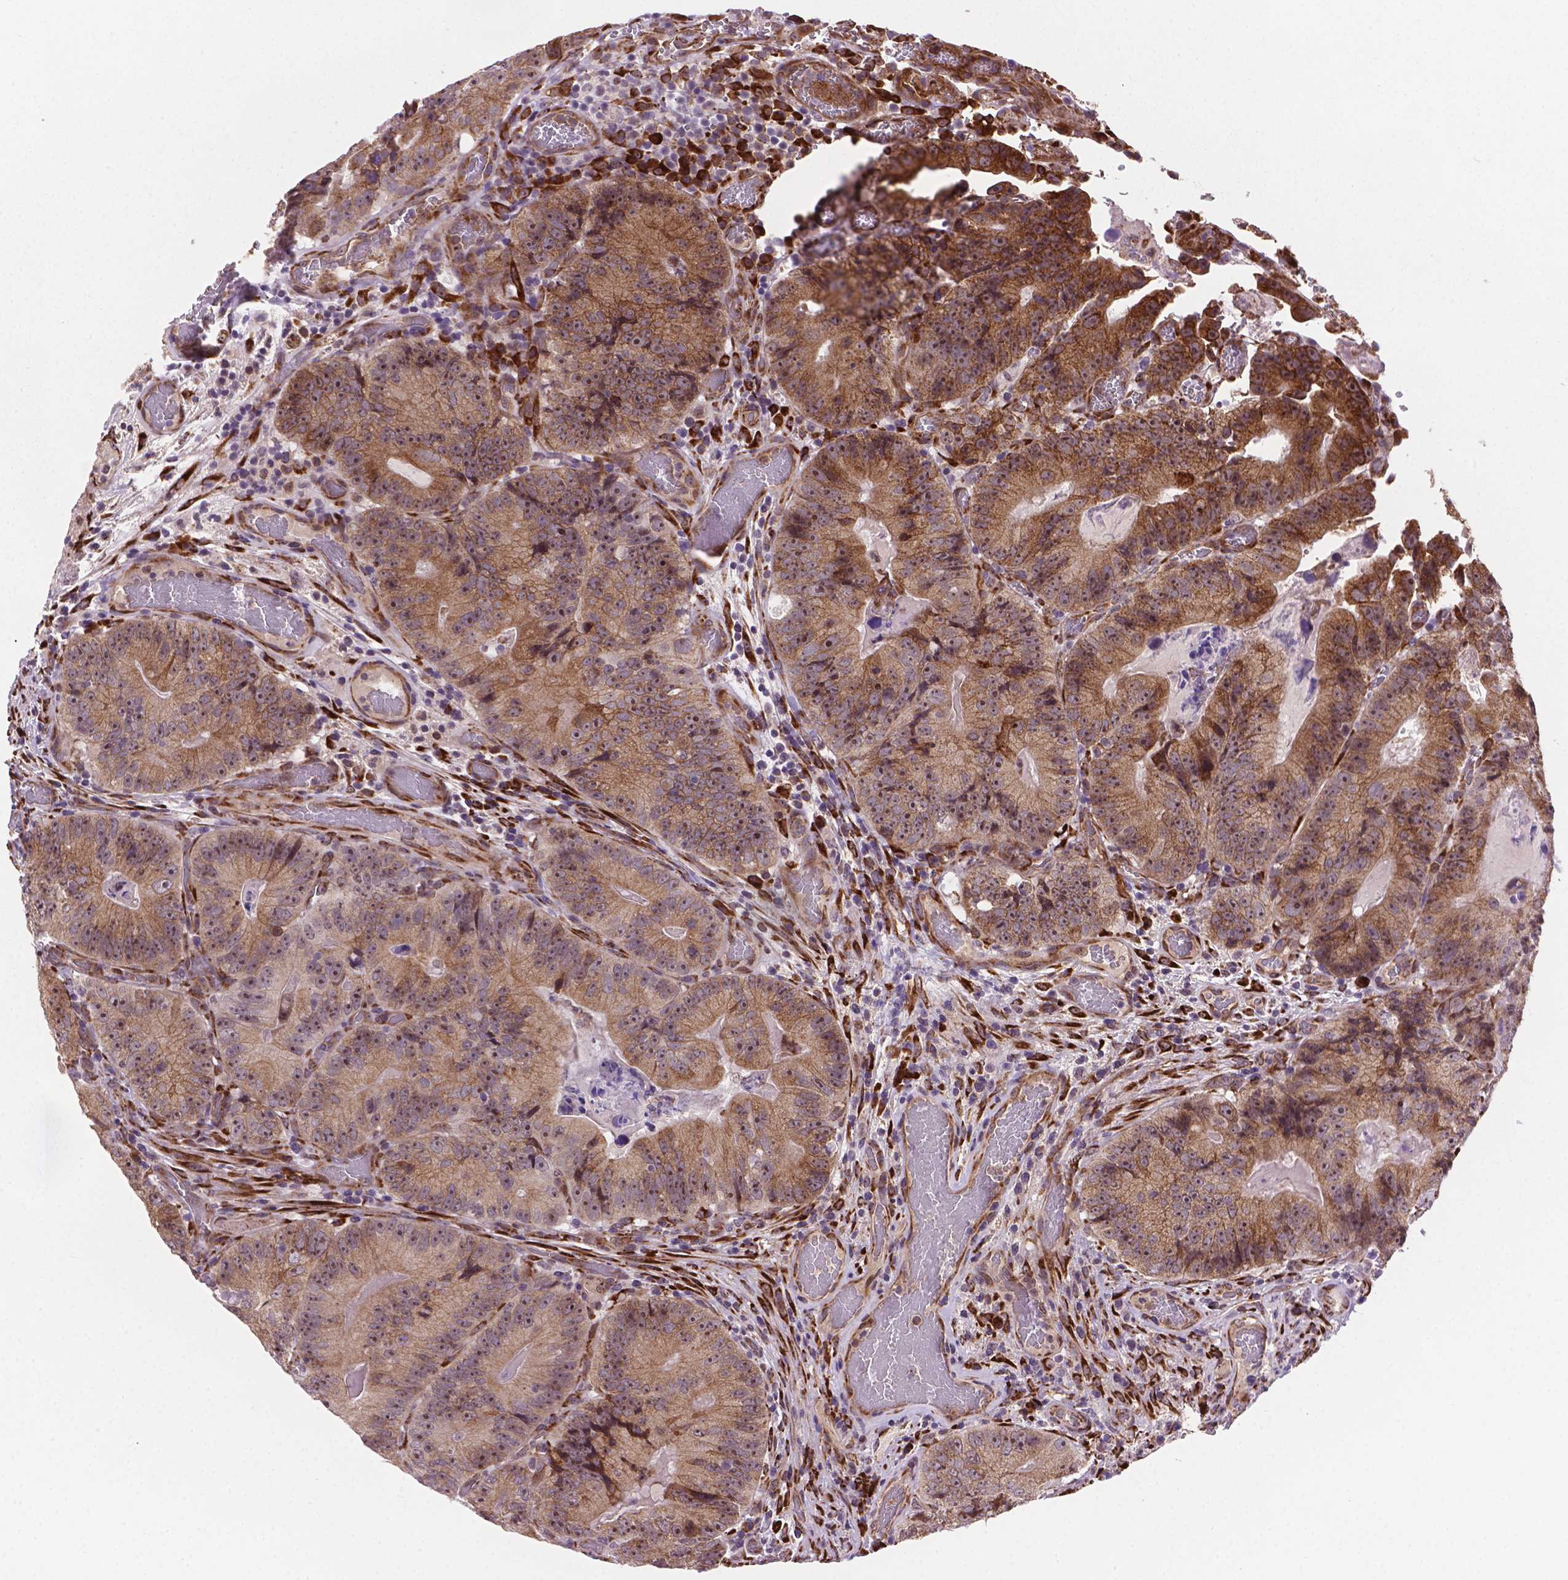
{"staining": {"intensity": "moderate", "quantity": ">75%", "location": "cytoplasmic/membranous,nuclear"}, "tissue": "colorectal cancer", "cell_type": "Tumor cells", "image_type": "cancer", "snomed": [{"axis": "morphology", "description": "Adenocarcinoma, NOS"}, {"axis": "topography", "description": "Colon"}], "caption": "Brown immunohistochemical staining in colorectal cancer (adenocarcinoma) shows moderate cytoplasmic/membranous and nuclear expression in approximately >75% of tumor cells.", "gene": "FNIP1", "patient": {"sex": "female", "age": 86}}